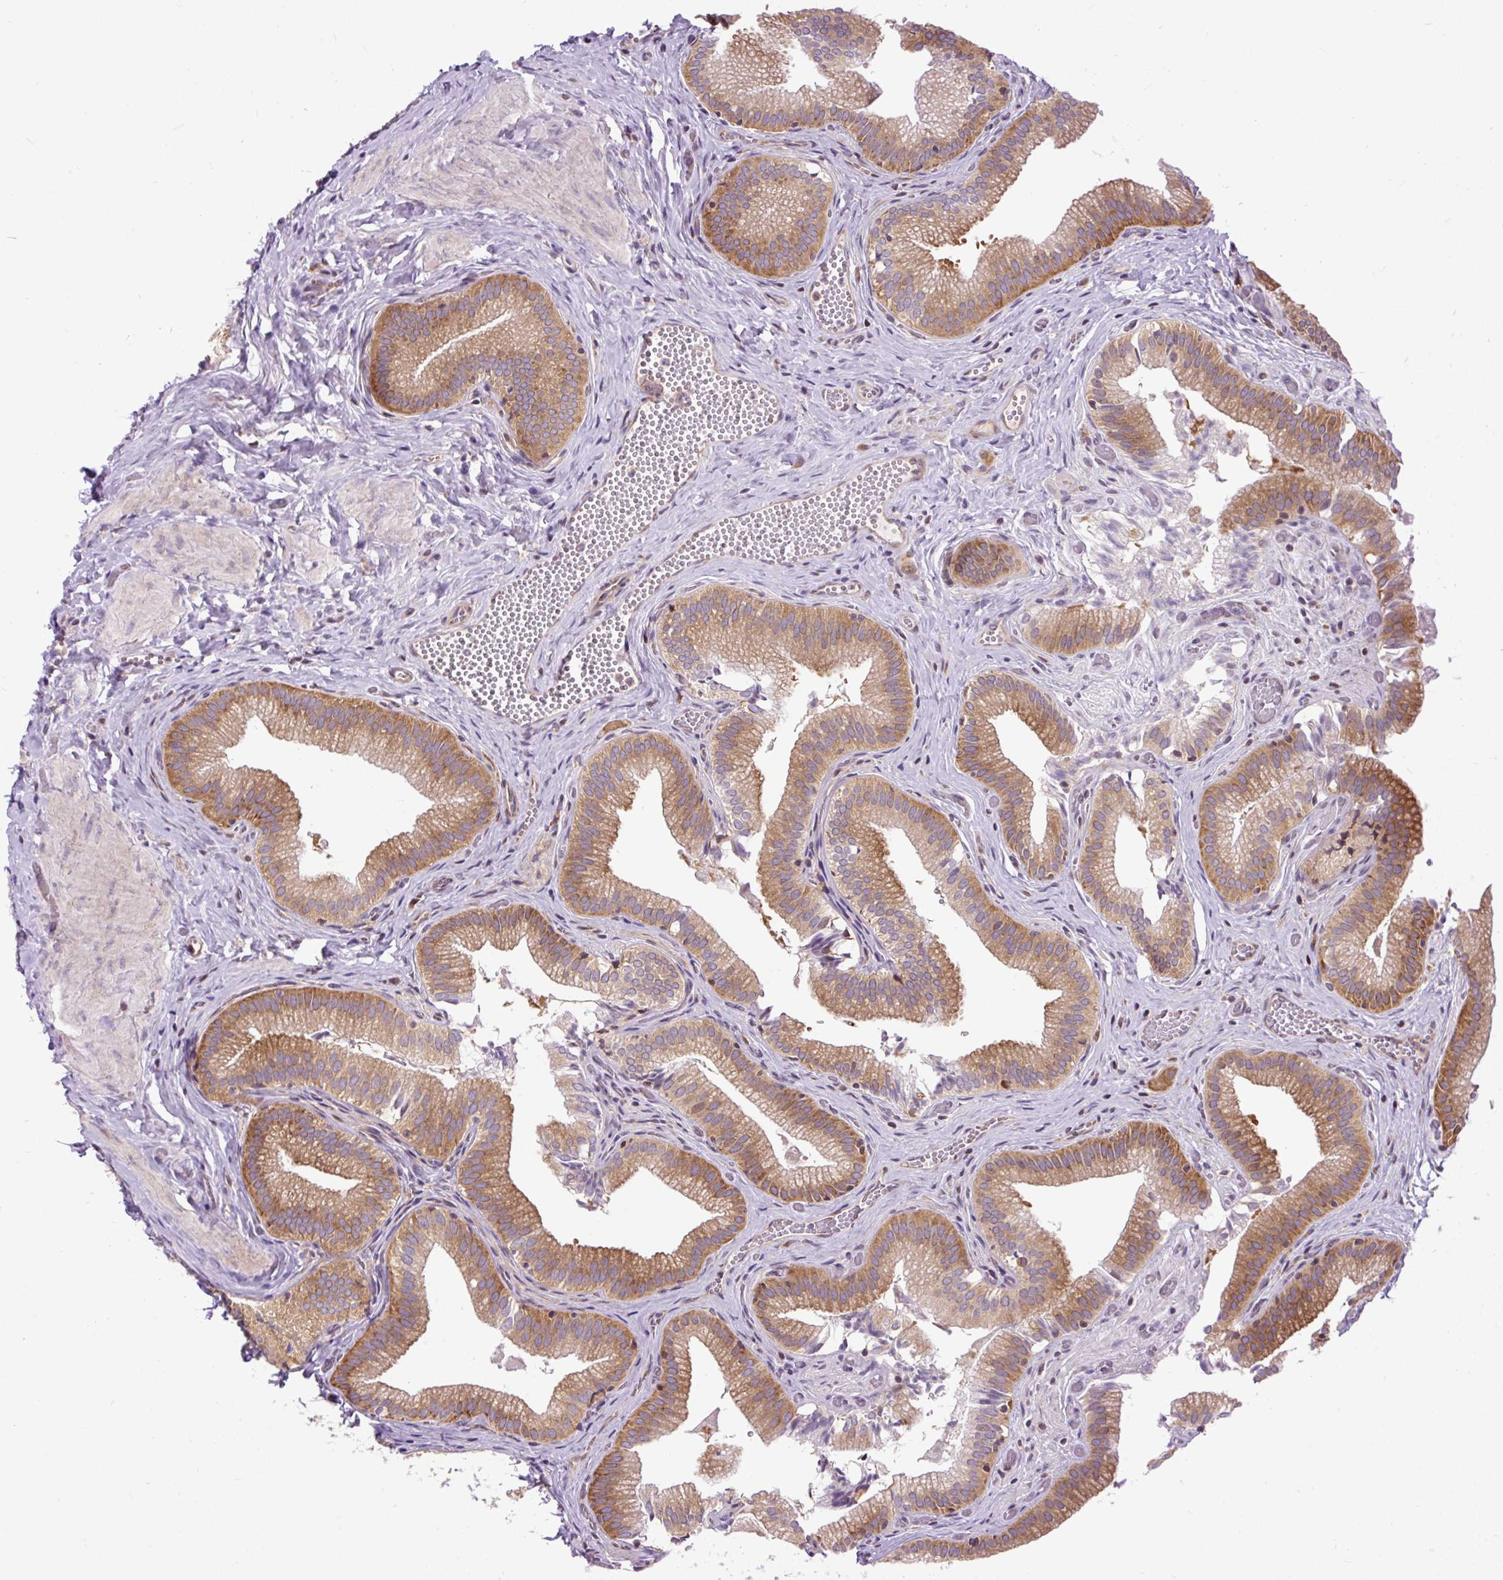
{"staining": {"intensity": "strong", "quantity": "25%-75%", "location": "cytoplasmic/membranous"}, "tissue": "gallbladder", "cell_type": "Glandular cells", "image_type": "normal", "snomed": [{"axis": "morphology", "description": "Normal tissue, NOS"}, {"axis": "topography", "description": "Gallbladder"}], "caption": "Immunohistochemical staining of benign human gallbladder demonstrates strong cytoplasmic/membranous protein staining in approximately 25%-75% of glandular cells.", "gene": "TRIM17", "patient": {"sex": "male", "age": 17}}